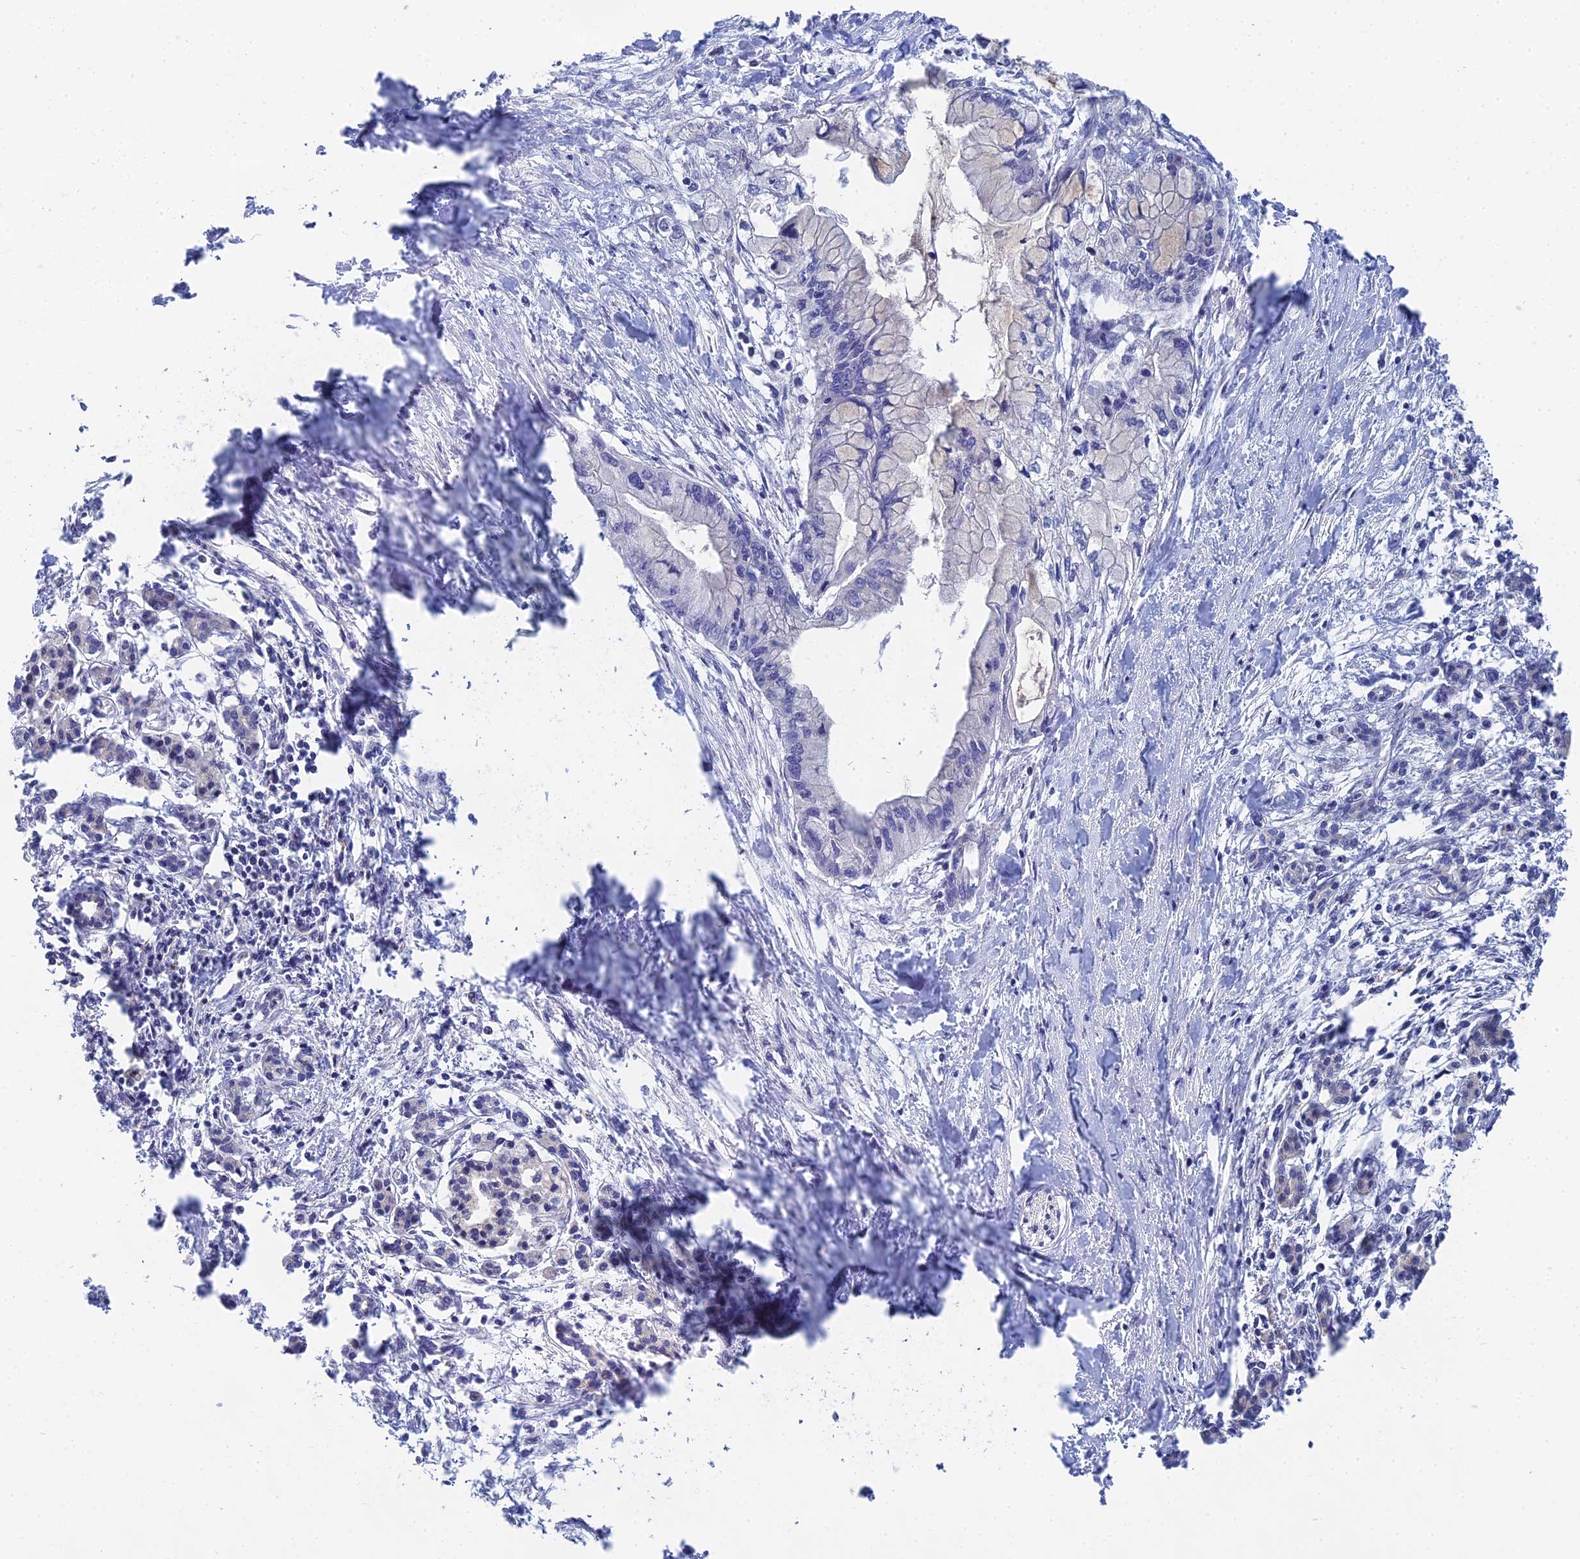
{"staining": {"intensity": "negative", "quantity": "none", "location": "none"}, "tissue": "pancreatic cancer", "cell_type": "Tumor cells", "image_type": "cancer", "snomed": [{"axis": "morphology", "description": "Adenocarcinoma, NOS"}, {"axis": "topography", "description": "Pancreas"}], "caption": "Immunohistochemistry (IHC) micrograph of human adenocarcinoma (pancreatic) stained for a protein (brown), which displays no positivity in tumor cells. Nuclei are stained in blue.", "gene": "DNAH14", "patient": {"sex": "male", "age": 48}}